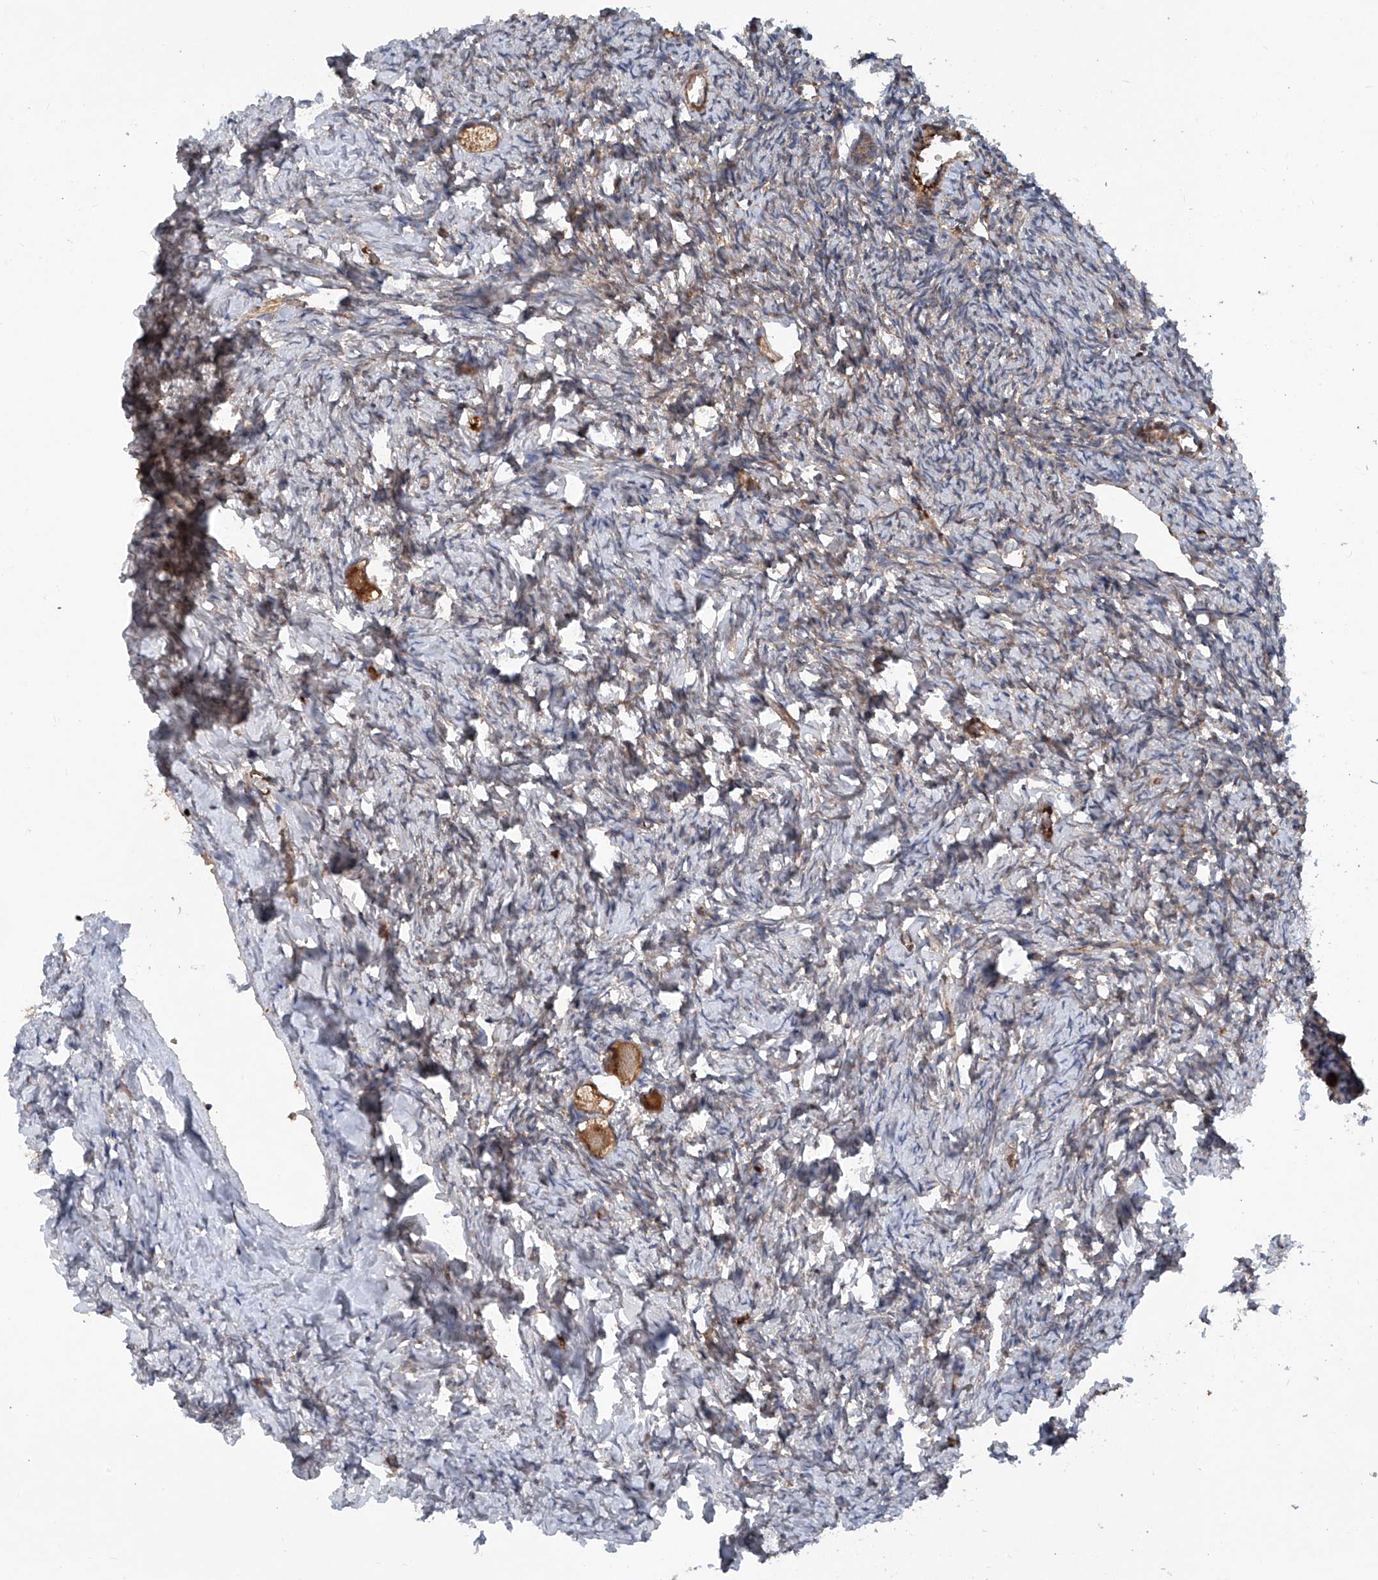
{"staining": {"intensity": "strong", "quantity": ">75%", "location": "cytoplasmic/membranous"}, "tissue": "ovary", "cell_type": "Follicle cells", "image_type": "normal", "snomed": [{"axis": "morphology", "description": "Normal tissue, NOS"}, {"axis": "topography", "description": "Ovary"}], "caption": "High-power microscopy captured an immunohistochemistry (IHC) histopathology image of normal ovary, revealing strong cytoplasmic/membranous expression in approximately >75% of follicle cells.", "gene": "ASCC3", "patient": {"sex": "female", "age": 27}}